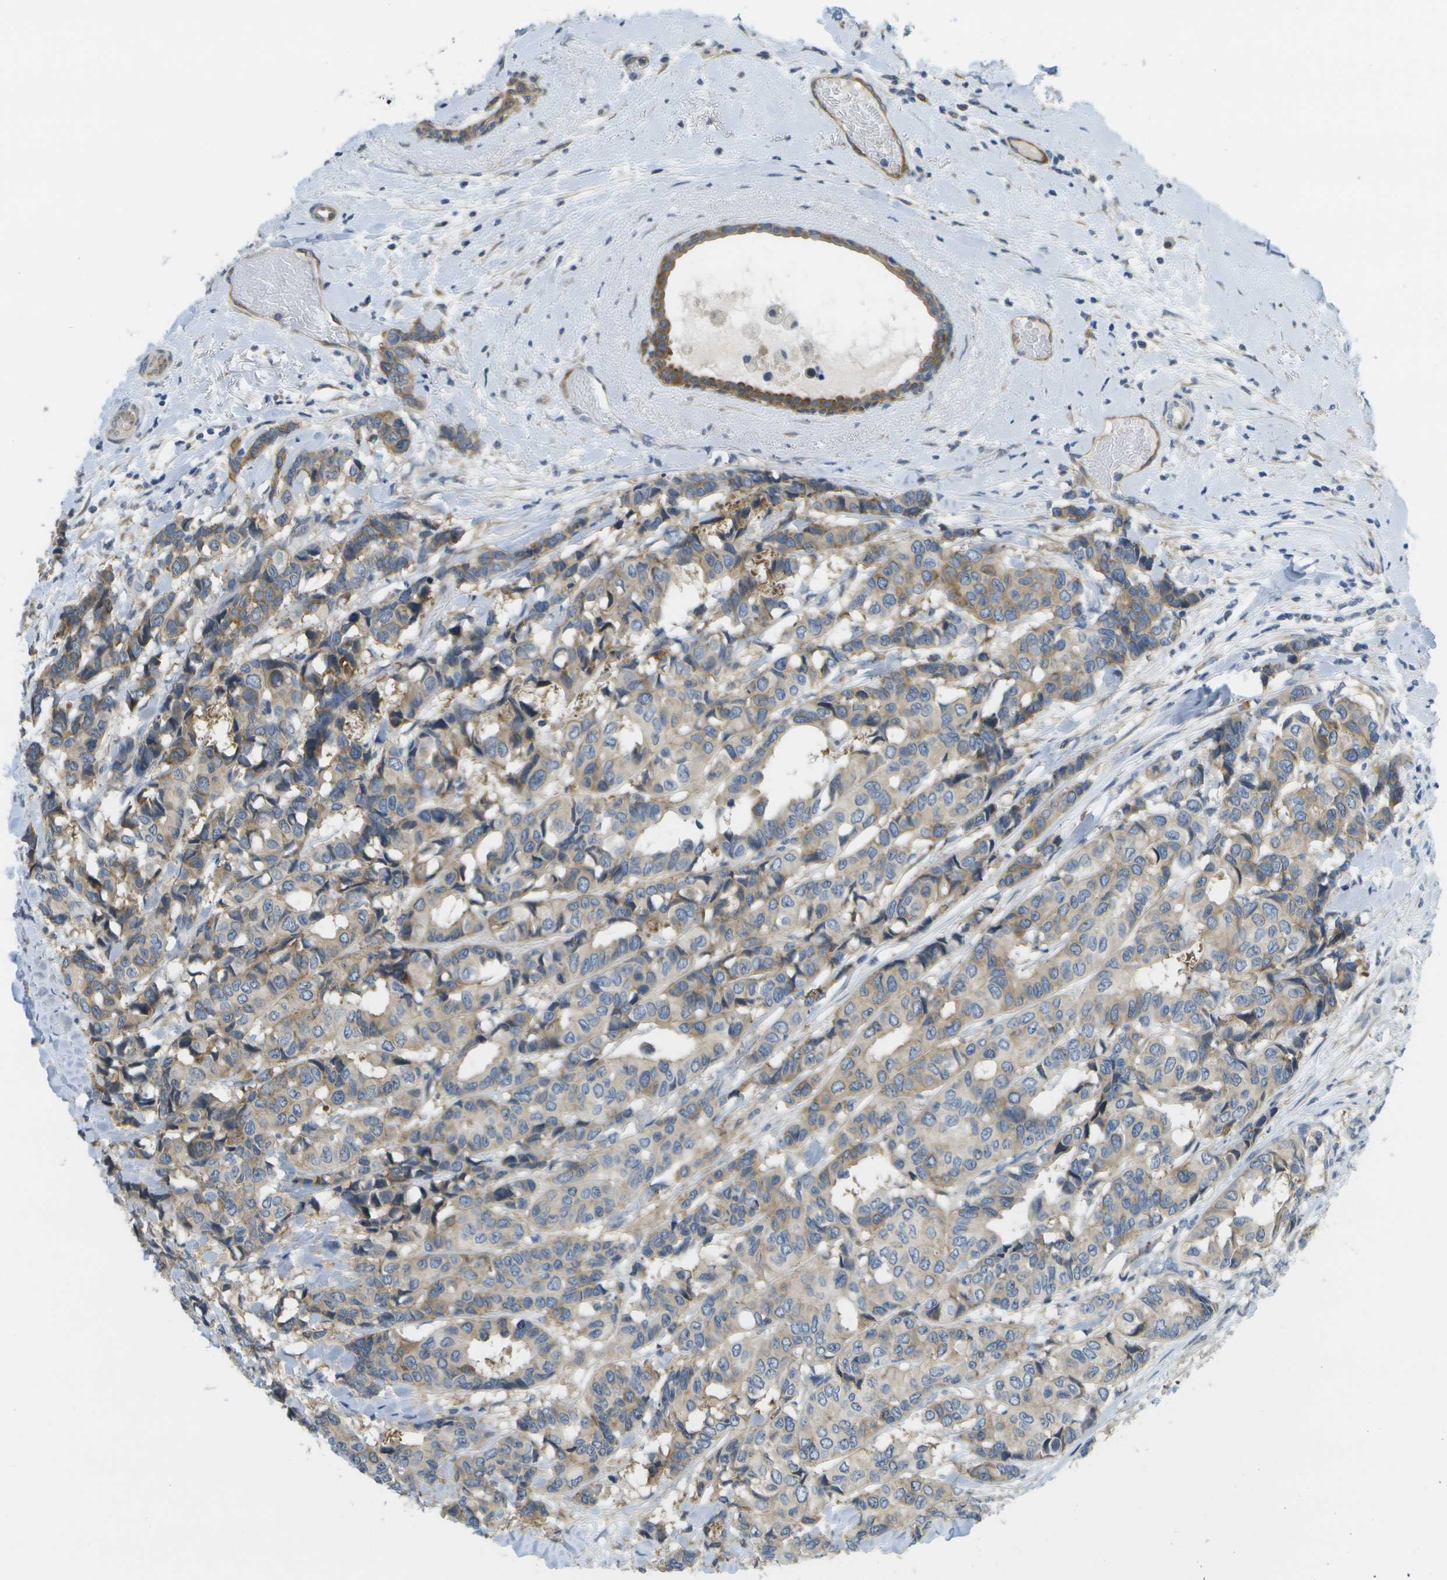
{"staining": {"intensity": "weak", "quantity": ">75%", "location": "cytoplasmic/membranous"}, "tissue": "breast cancer", "cell_type": "Tumor cells", "image_type": "cancer", "snomed": [{"axis": "morphology", "description": "Duct carcinoma"}, {"axis": "topography", "description": "Breast"}], "caption": "Immunohistochemical staining of infiltrating ductal carcinoma (breast) exhibits low levels of weak cytoplasmic/membranous protein expression in approximately >75% of tumor cells.", "gene": "MARCHF8", "patient": {"sex": "female", "age": 87}}